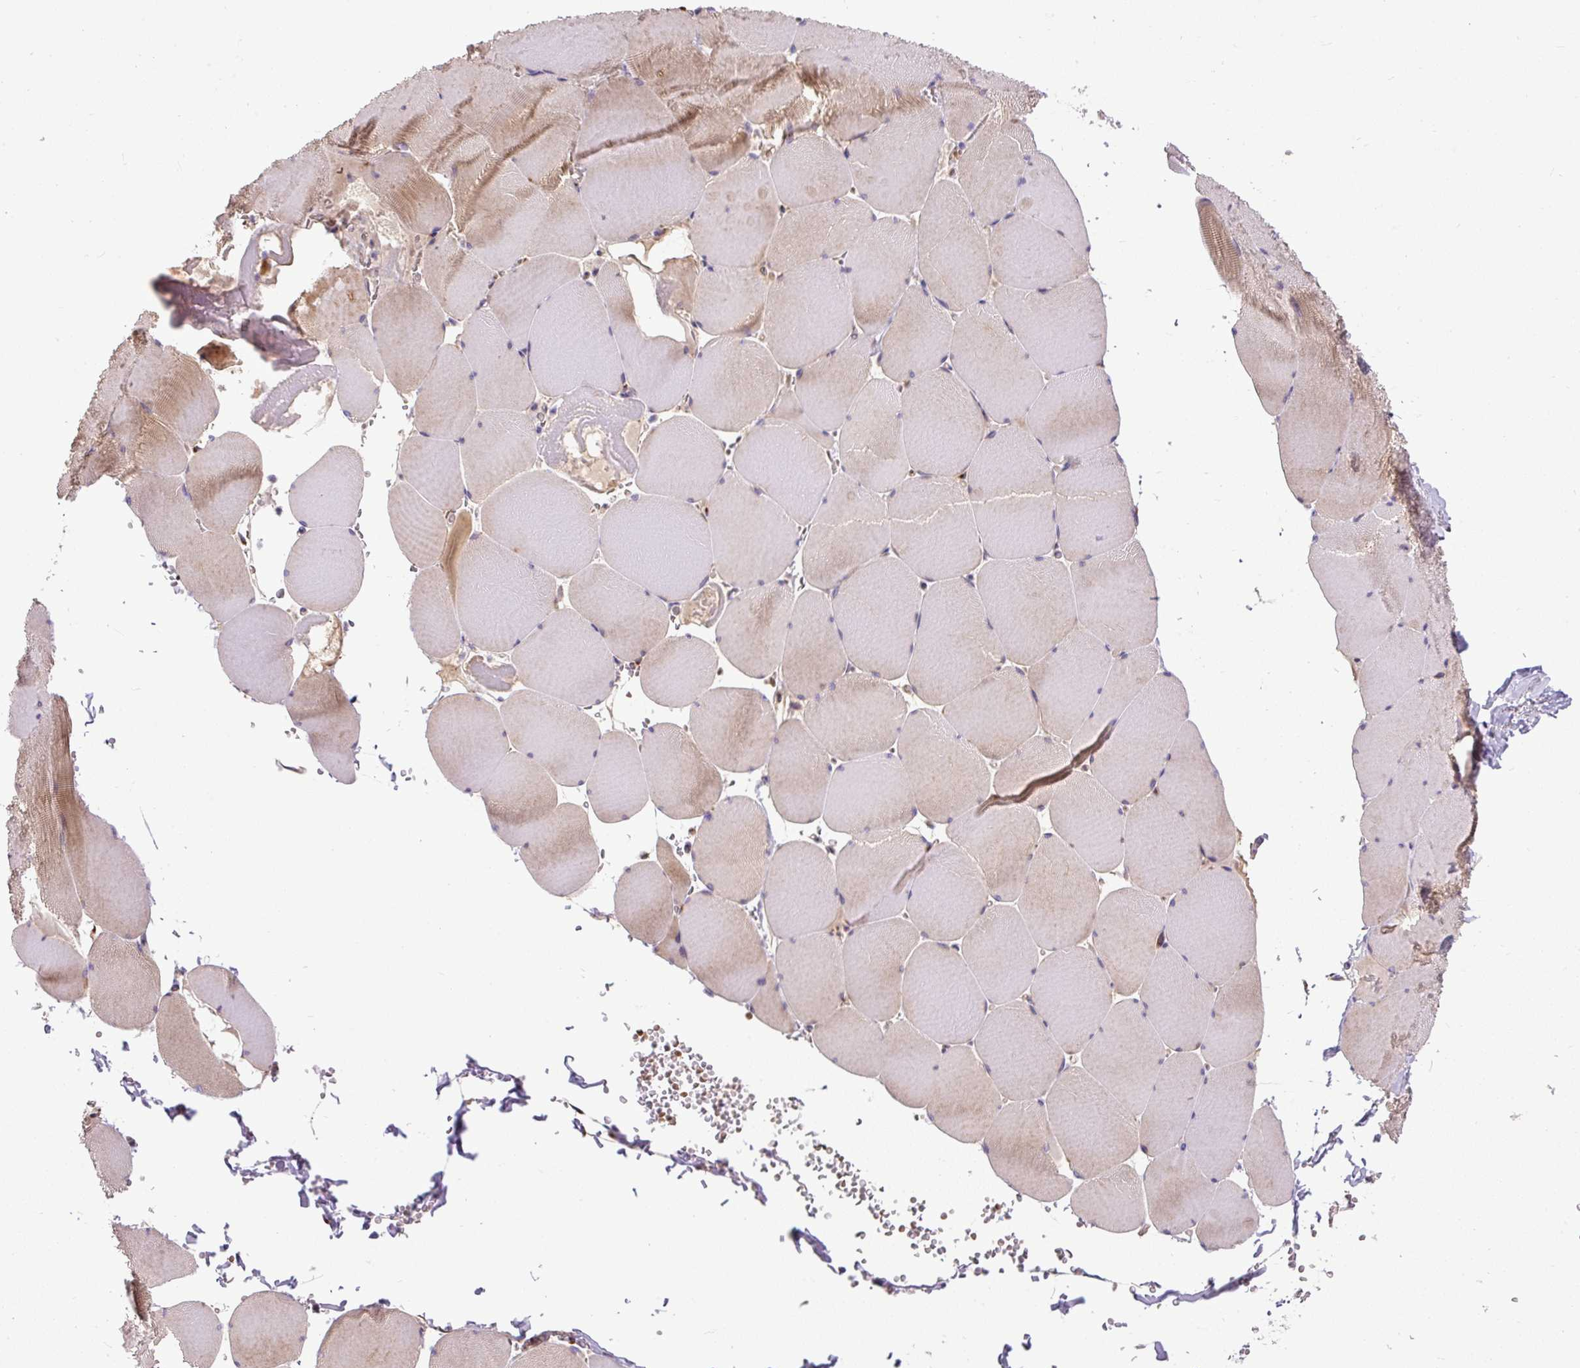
{"staining": {"intensity": "moderate", "quantity": "25%-75%", "location": "cytoplasmic/membranous"}, "tissue": "skeletal muscle", "cell_type": "Myocytes", "image_type": "normal", "snomed": [{"axis": "morphology", "description": "Normal tissue, NOS"}, {"axis": "topography", "description": "Skeletal muscle"}, {"axis": "topography", "description": "Head-Neck"}], "caption": "An immunohistochemistry (IHC) image of normal tissue is shown. Protein staining in brown shows moderate cytoplasmic/membranous positivity in skeletal muscle within myocytes.", "gene": "MSMP", "patient": {"sex": "male", "age": 66}}